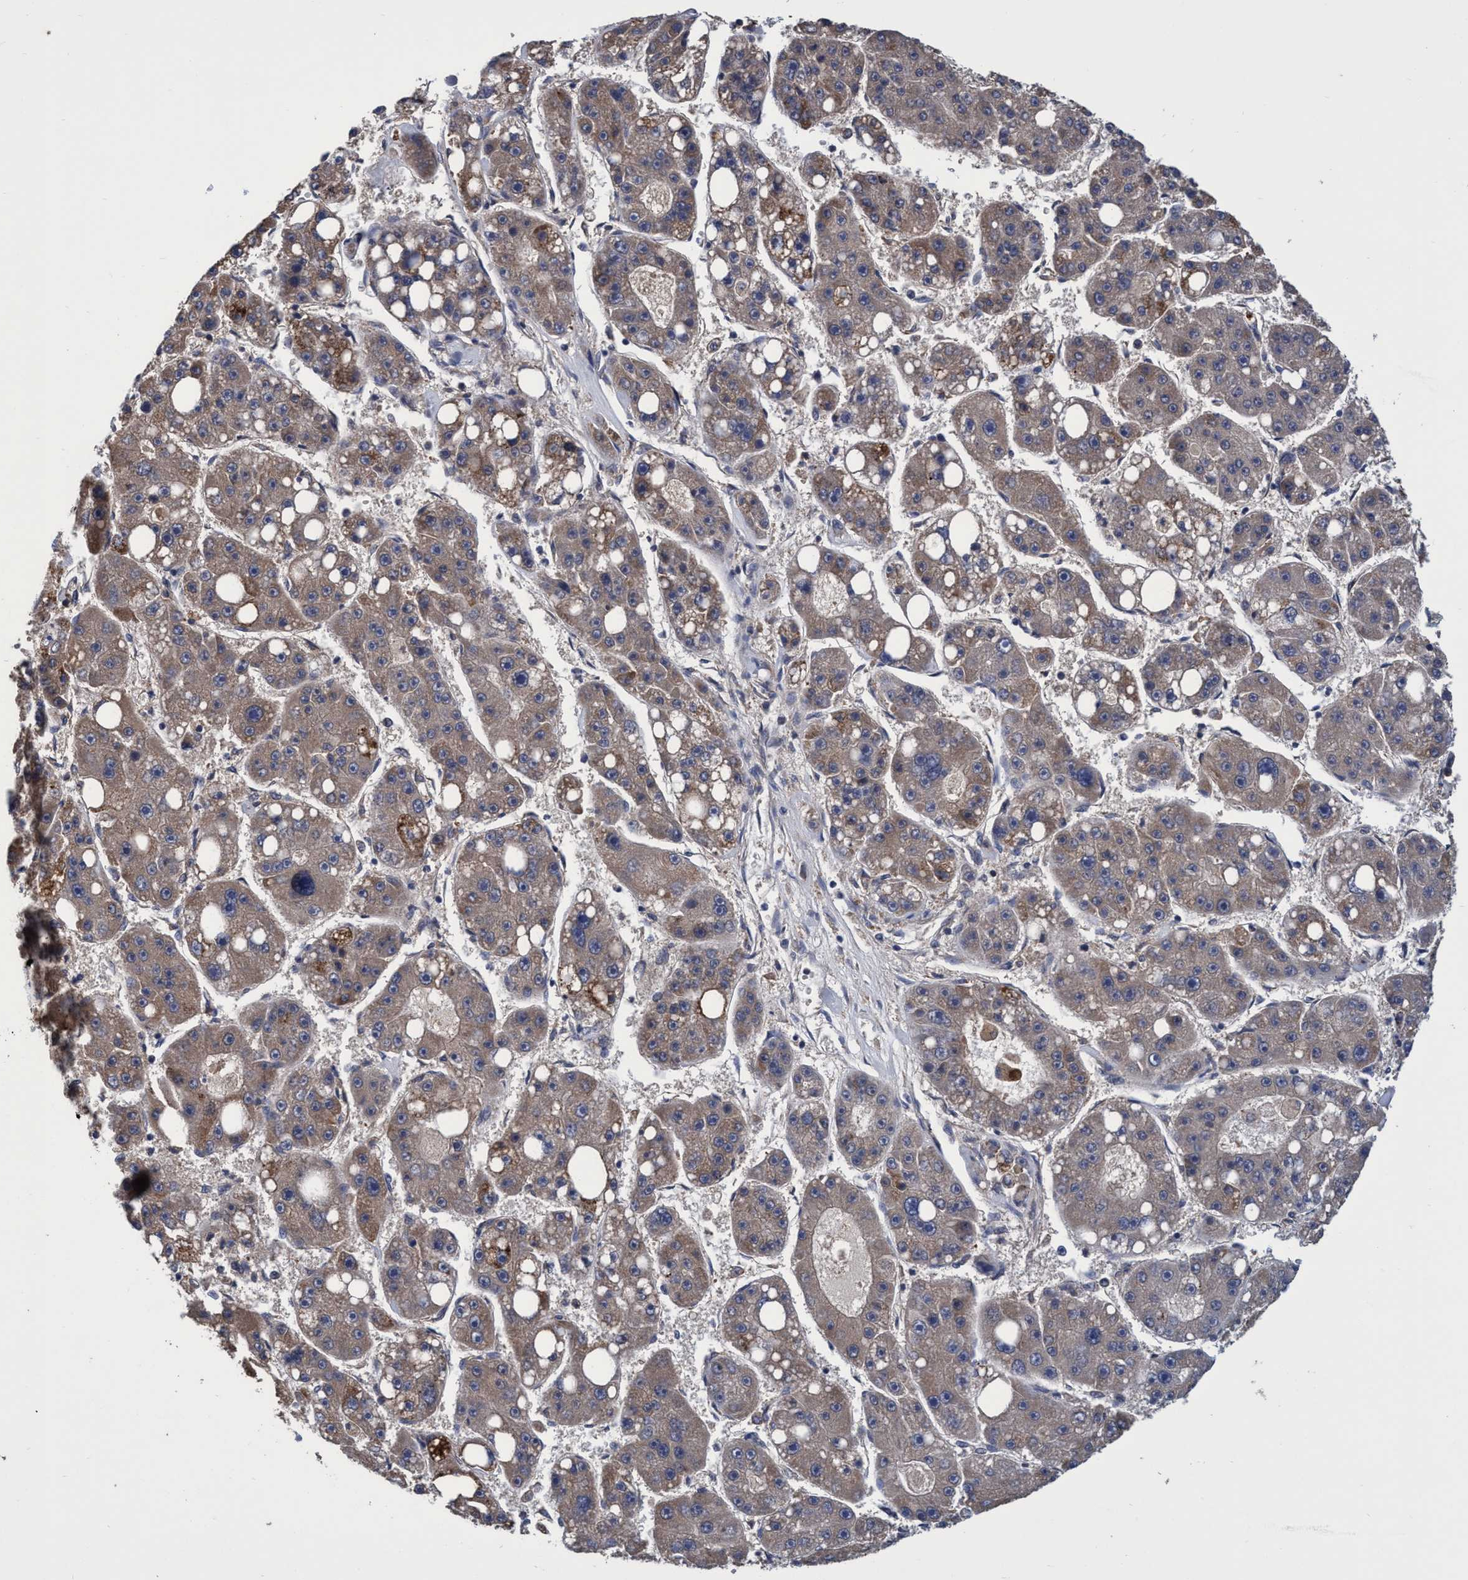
{"staining": {"intensity": "weak", "quantity": "<25%", "location": "cytoplasmic/membranous"}, "tissue": "liver cancer", "cell_type": "Tumor cells", "image_type": "cancer", "snomed": [{"axis": "morphology", "description": "Carcinoma, Hepatocellular, NOS"}, {"axis": "topography", "description": "Liver"}], "caption": "The micrograph displays no significant expression in tumor cells of liver cancer.", "gene": "CALCOCO2", "patient": {"sex": "female", "age": 61}}